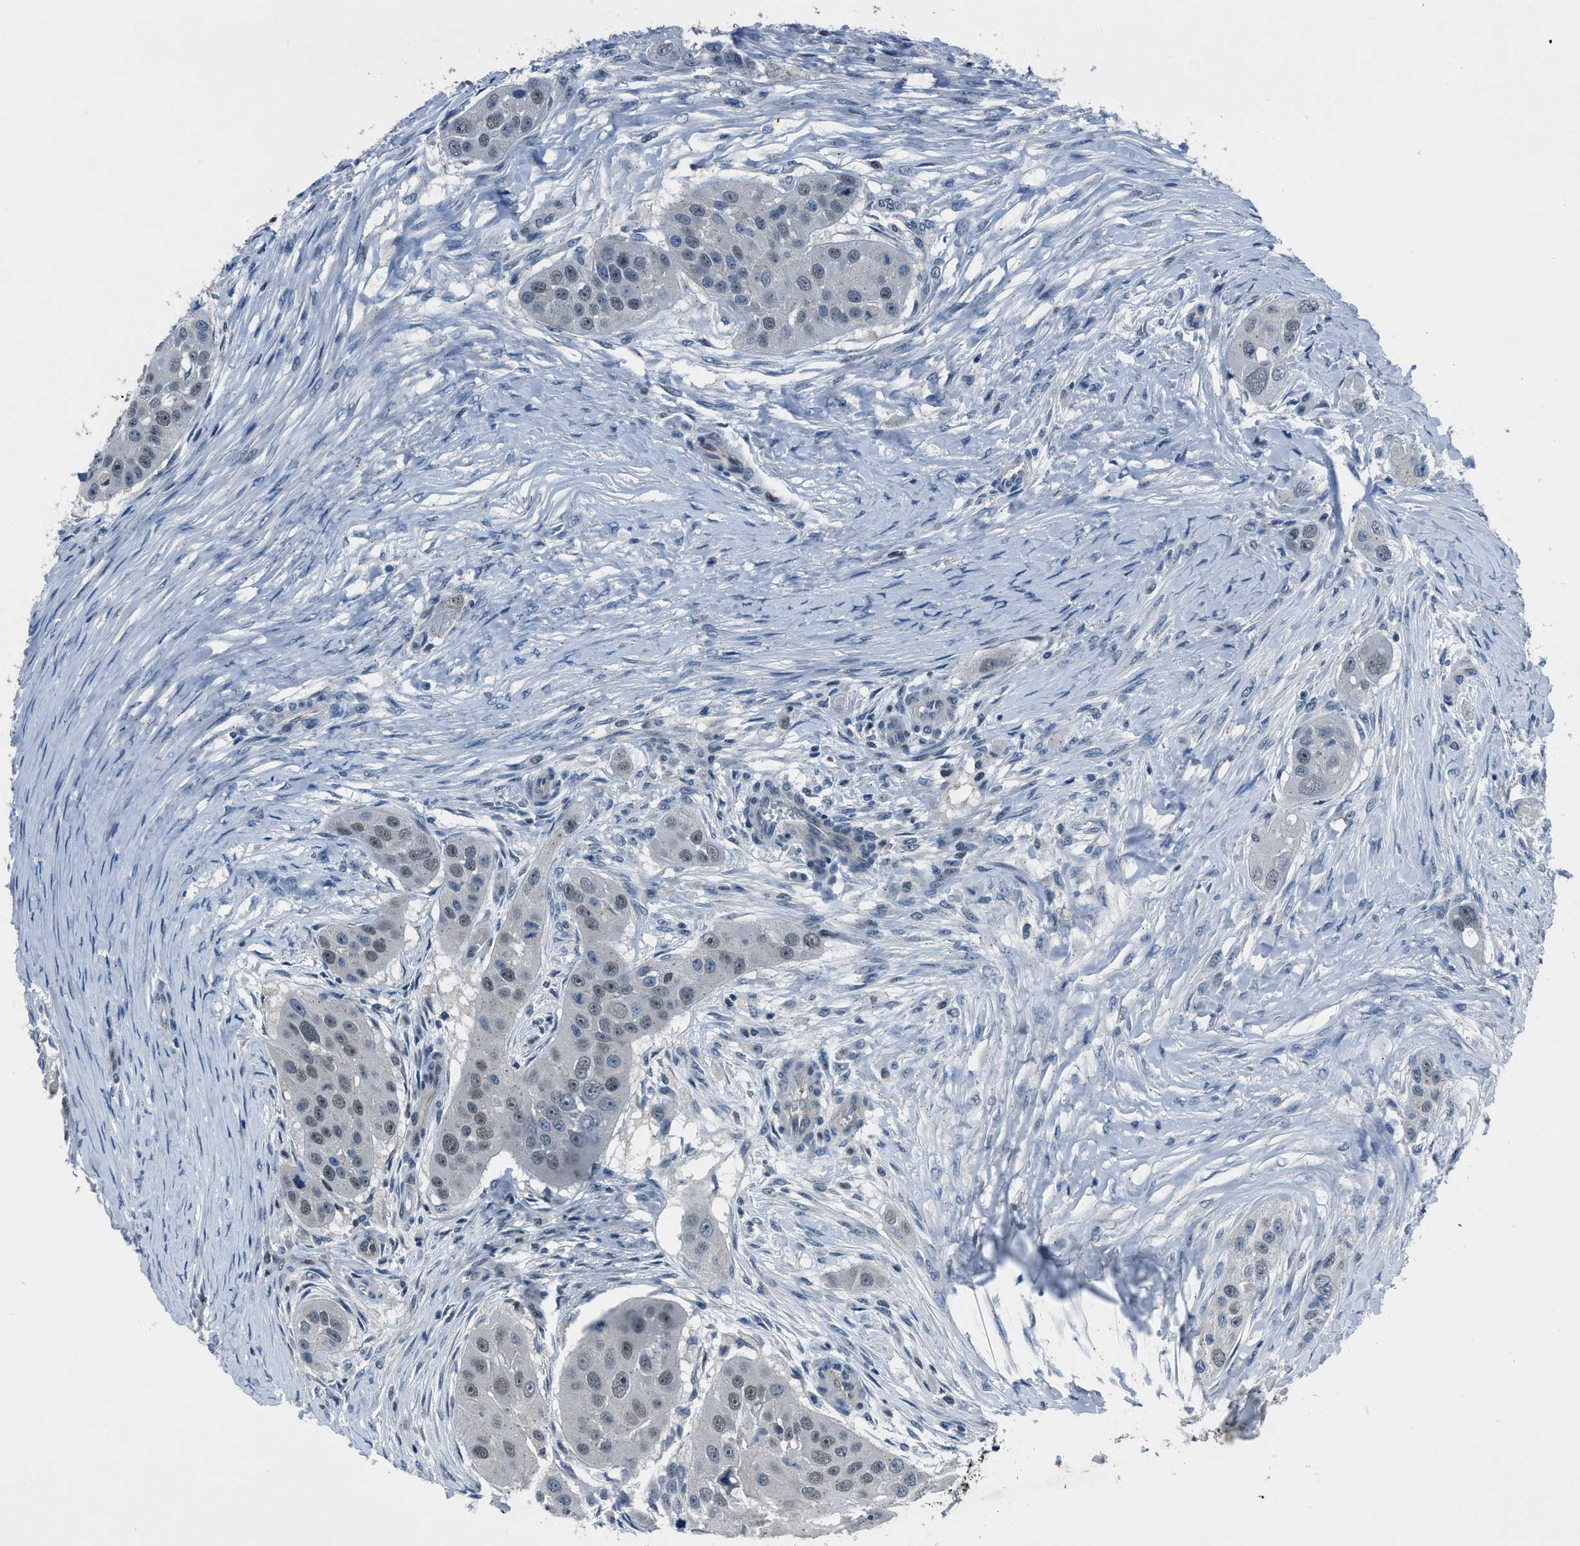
{"staining": {"intensity": "weak", "quantity": "25%-75%", "location": "nuclear"}, "tissue": "head and neck cancer", "cell_type": "Tumor cells", "image_type": "cancer", "snomed": [{"axis": "morphology", "description": "Normal tissue, NOS"}, {"axis": "morphology", "description": "Squamous cell carcinoma, NOS"}, {"axis": "topography", "description": "Skeletal muscle"}, {"axis": "topography", "description": "Head-Neck"}], "caption": "This is a photomicrograph of immunohistochemistry (IHC) staining of head and neck squamous cell carcinoma, which shows weak positivity in the nuclear of tumor cells.", "gene": "DUSP19", "patient": {"sex": "male", "age": 51}}